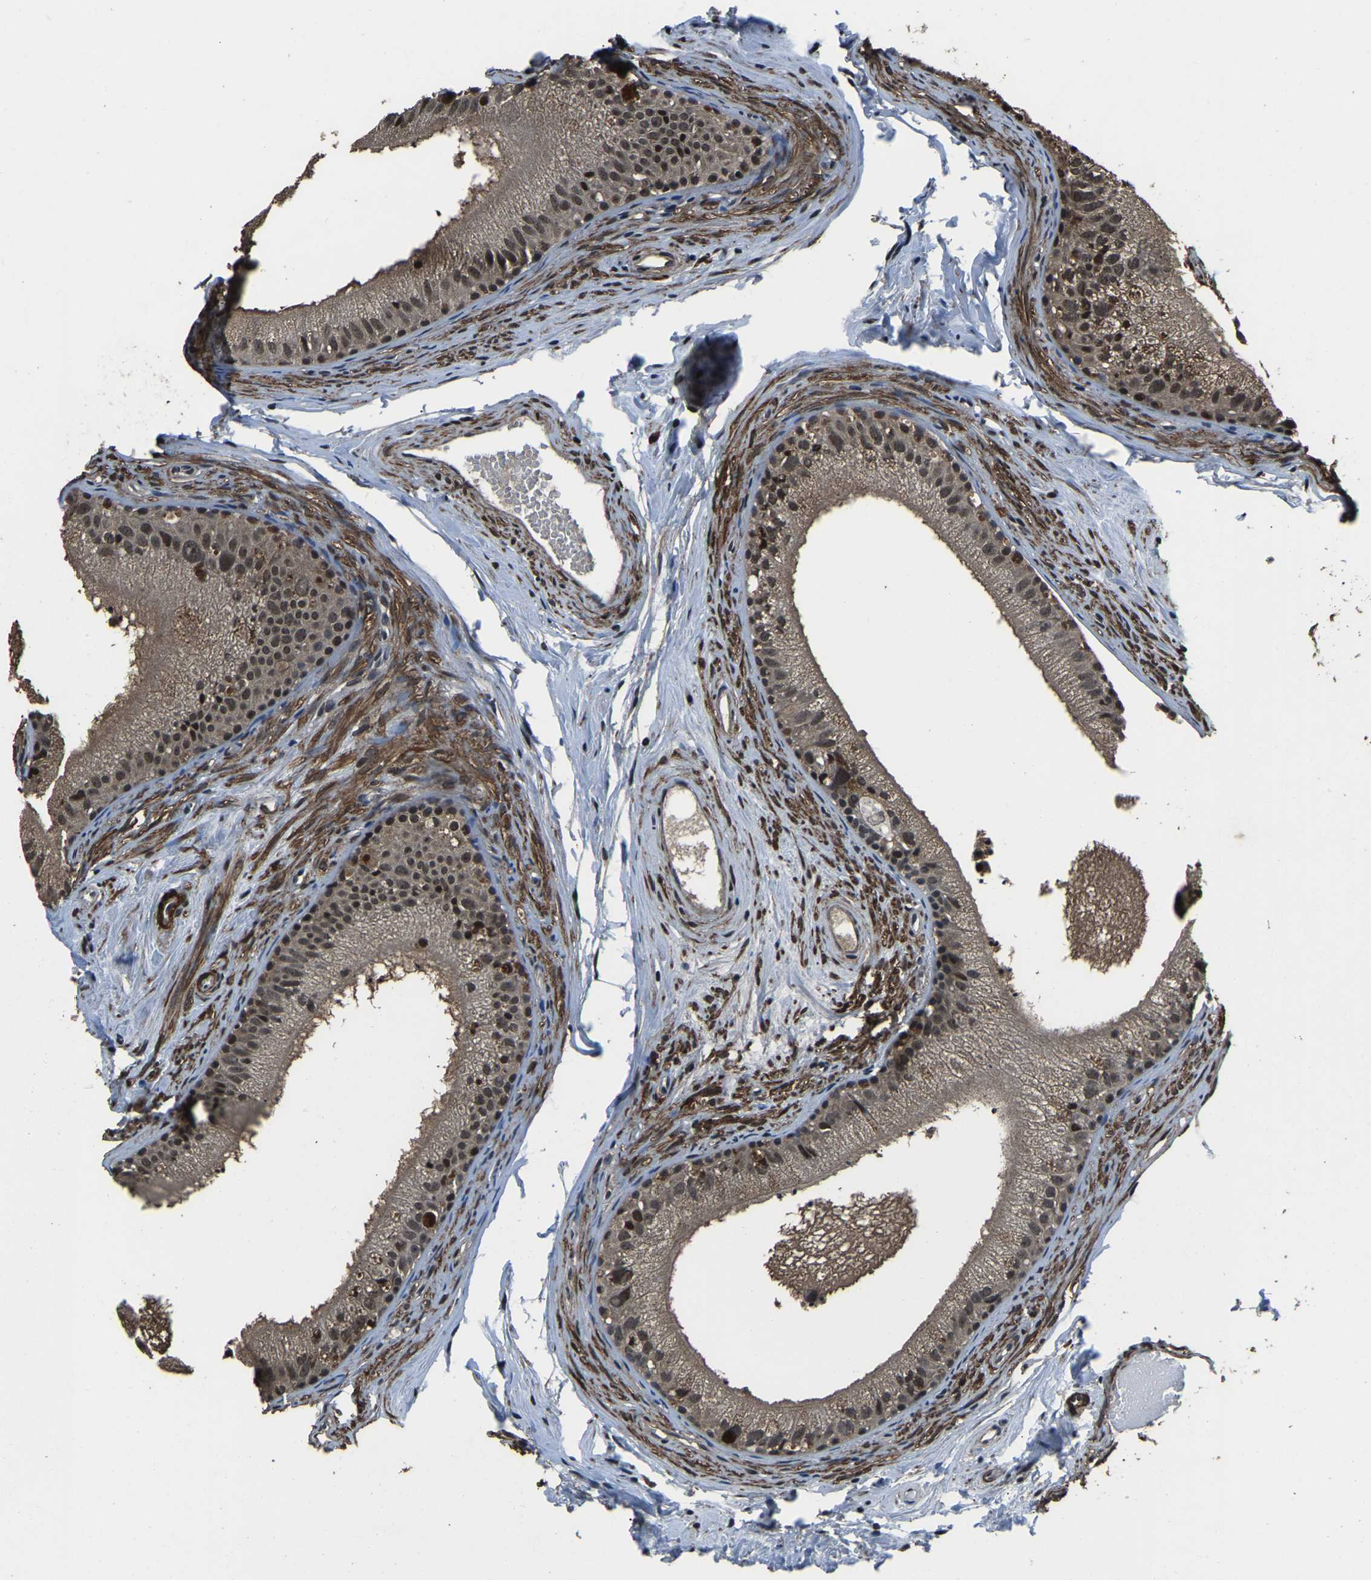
{"staining": {"intensity": "moderate", "quantity": ">75%", "location": "cytoplasmic/membranous,nuclear"}, "tissue": "epididymis", "cell_type": "Glandular cells", "image_type": "normal", "snomed": [{"axis": "morphology", "description": "Normal tissue, NOS"}, {"axis": "topography", "description": "Epididymis"}], "caption": "Immunohistochemical staining of benign epididymis exhibits moderate cytoplasmic/membranous,nuclear protein staining in approximately >75% of glandular cells. (IHC, brightfield microscopy, high magnification).", "gene": "ANKIB1", "patient": {"sex": "male", "age": 56}}